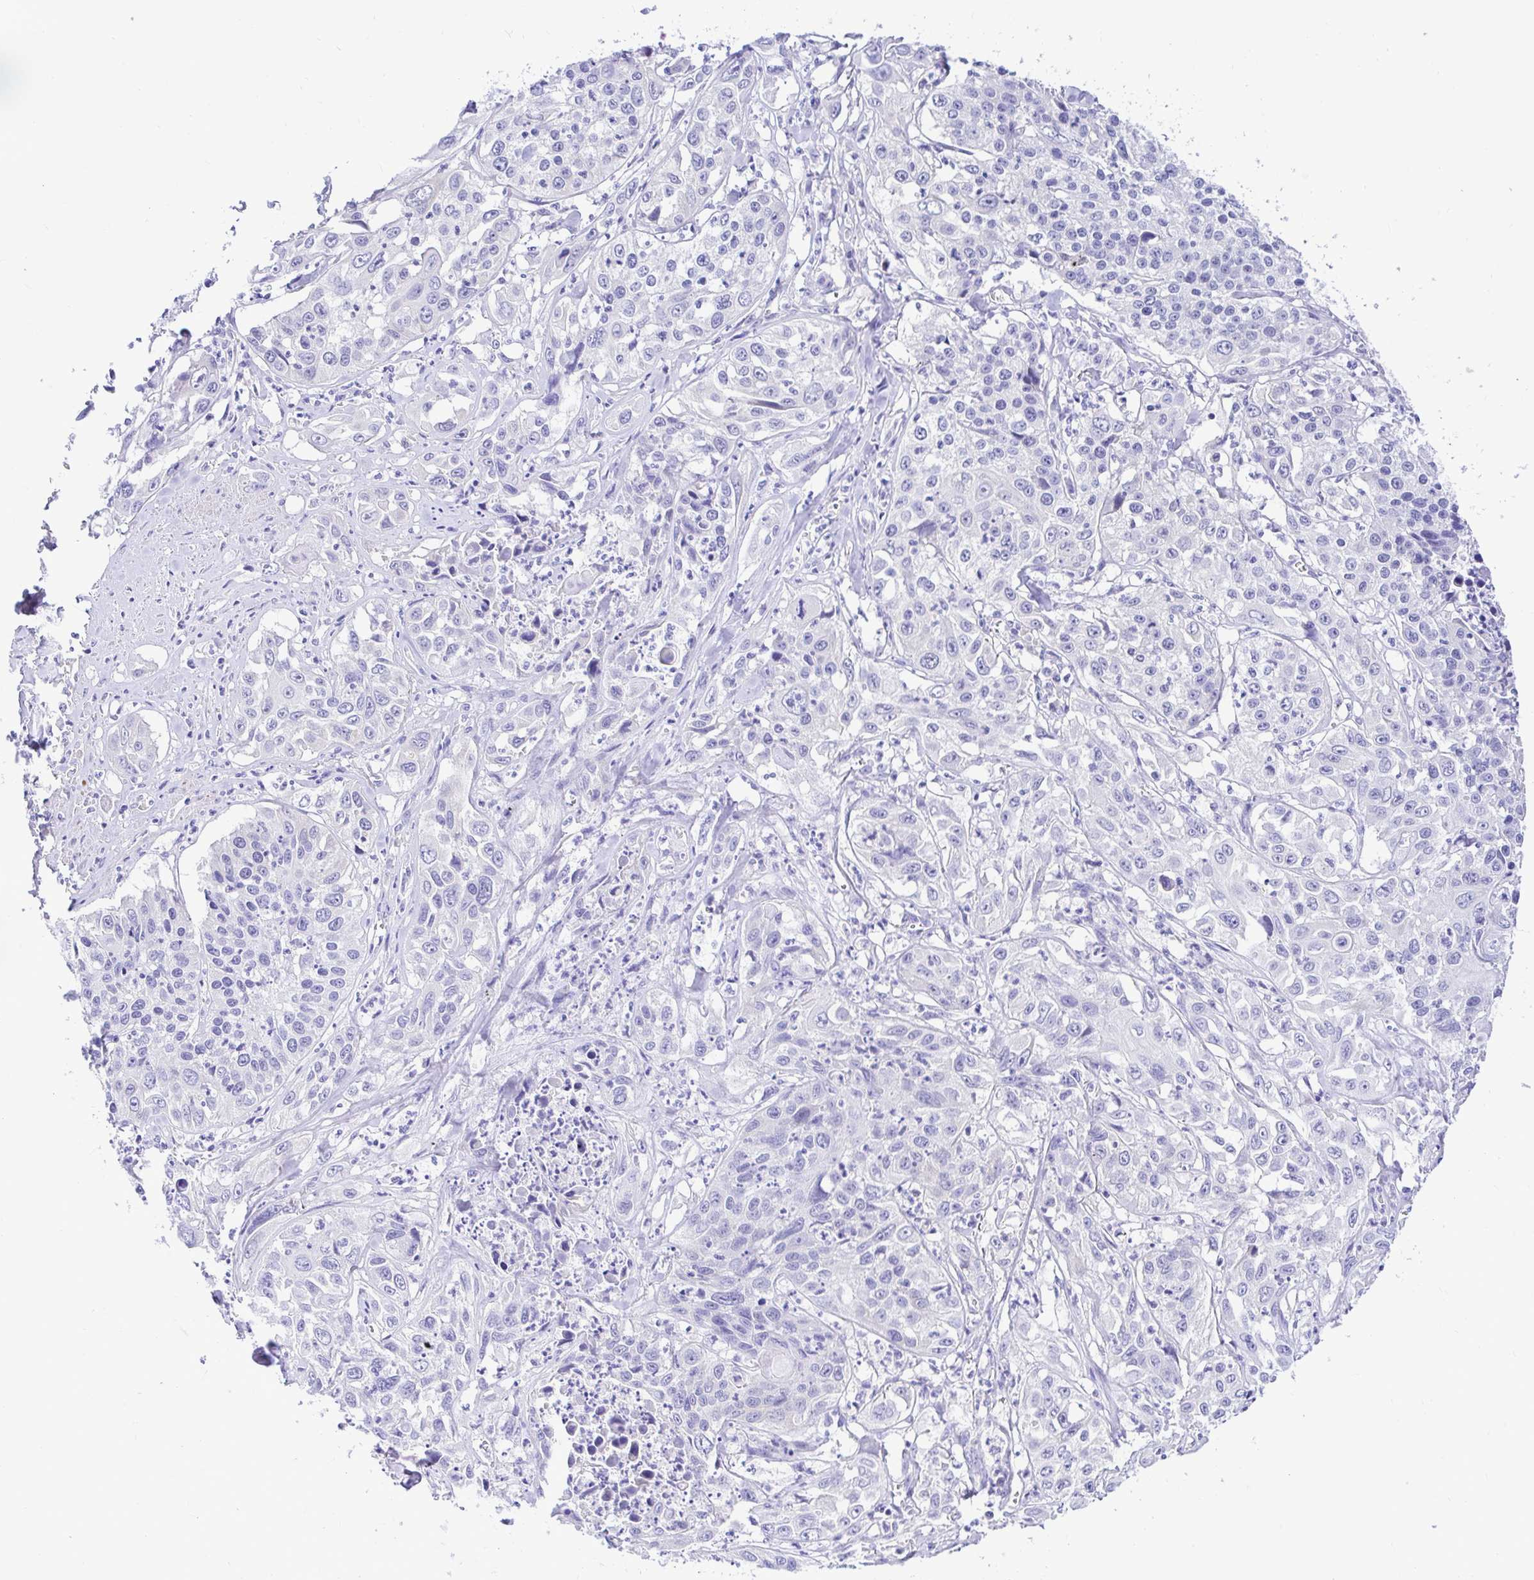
{"staining": {"intensity": "negative", "quantity": "none", "location": "none"}, "tissue": "lung cancer", "cell_type": "Tumor cells", "image_type": "cancer", "snomed": [{"axis": "morphology", "description": "Squamous cell carcinoma, NOS"}, {"axis": "morphology", "description": "Squamous cell carcinoma, metastatic, NOS"}, {"axis": "topography", "description": "Lung"}, {"axis": "topography", "description": "Pleura, NOS"}], "caption": "Immunohistochemistry (IHC) histopathology image of squamous cell carcinoma (lung) stained for a protein (brown), which reveals no staining in tumor cells.", "gene": "BACE2", "patient": {"sex": "male", "age": 72}}